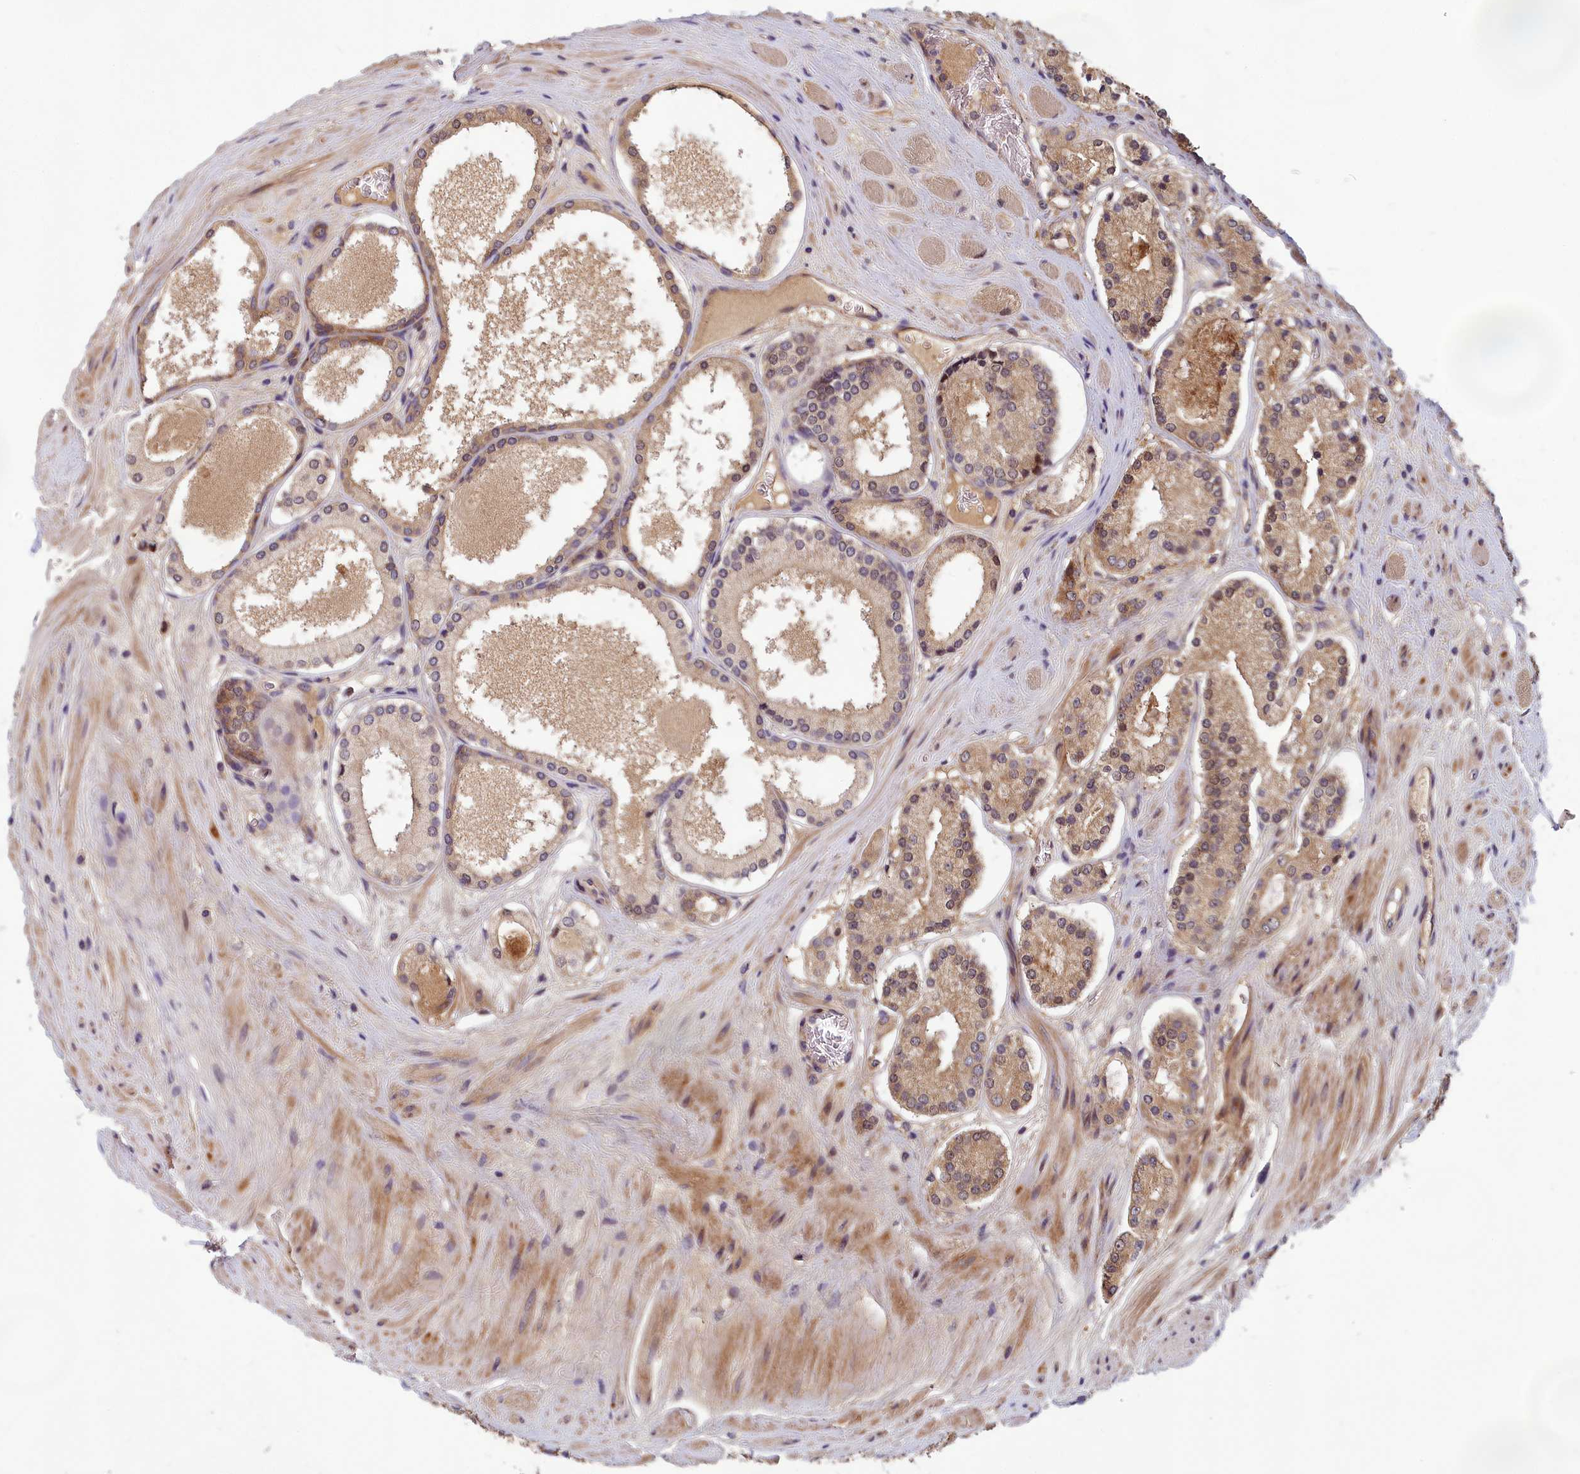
{"staining": {"intensity": "weak", "quantity": ">75%", "location": "cytoplasmic/membranous"}, "tissue": "prostate cancer", "cell_type": "Tumor cells", "image_type": "cancer", "snomed": [{"axis": "morphology", "description": "Adenocarcinoma, High grade"}, {"axis": "topography", "description": "Prostate"}], "caption": "There is low levels of weak cytoplasmic/membranous staining in tumor cells of prostate cancer (high-grade adenocarcinoma), as demonstrated by immunohistochemical staining (brown color).", "gene": "CCDC15", "patient": {"sex": "male", "age": 67}}